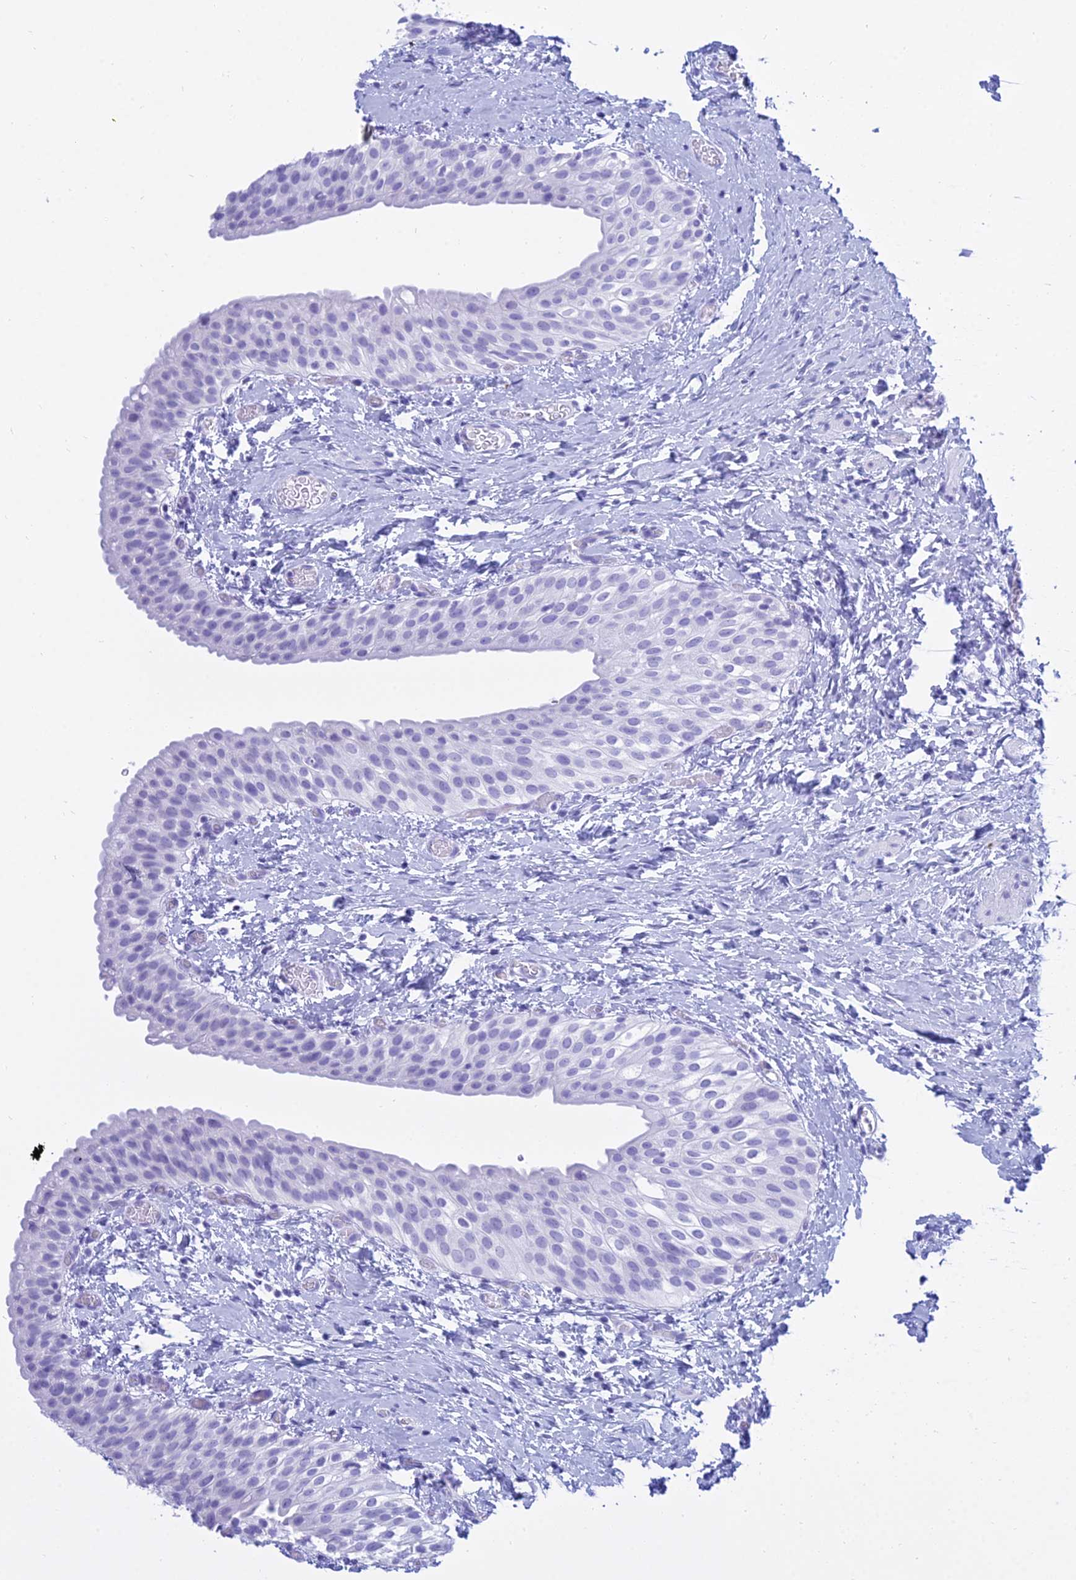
{"staining": {"intensity": "negative", "quantity": "none", "location": "none"}, "tissue": "urinary bladder", "cell_type": "Urothelial cells", "image_type": "normal", "snomed": [{"axis": "morphology", "description": "Normal tissue, NOS"}, {"axis": "topography", "description": "Urinary bladder"}], "caption": "There is no significant positivity in urothelial cells of urinary bladder. The staining is performed using DAB brown chromogen with nuclei counter-stained in using hematoxylin.", "gene": "PATE4", "patient": {"sex": "male", "age": 1}}